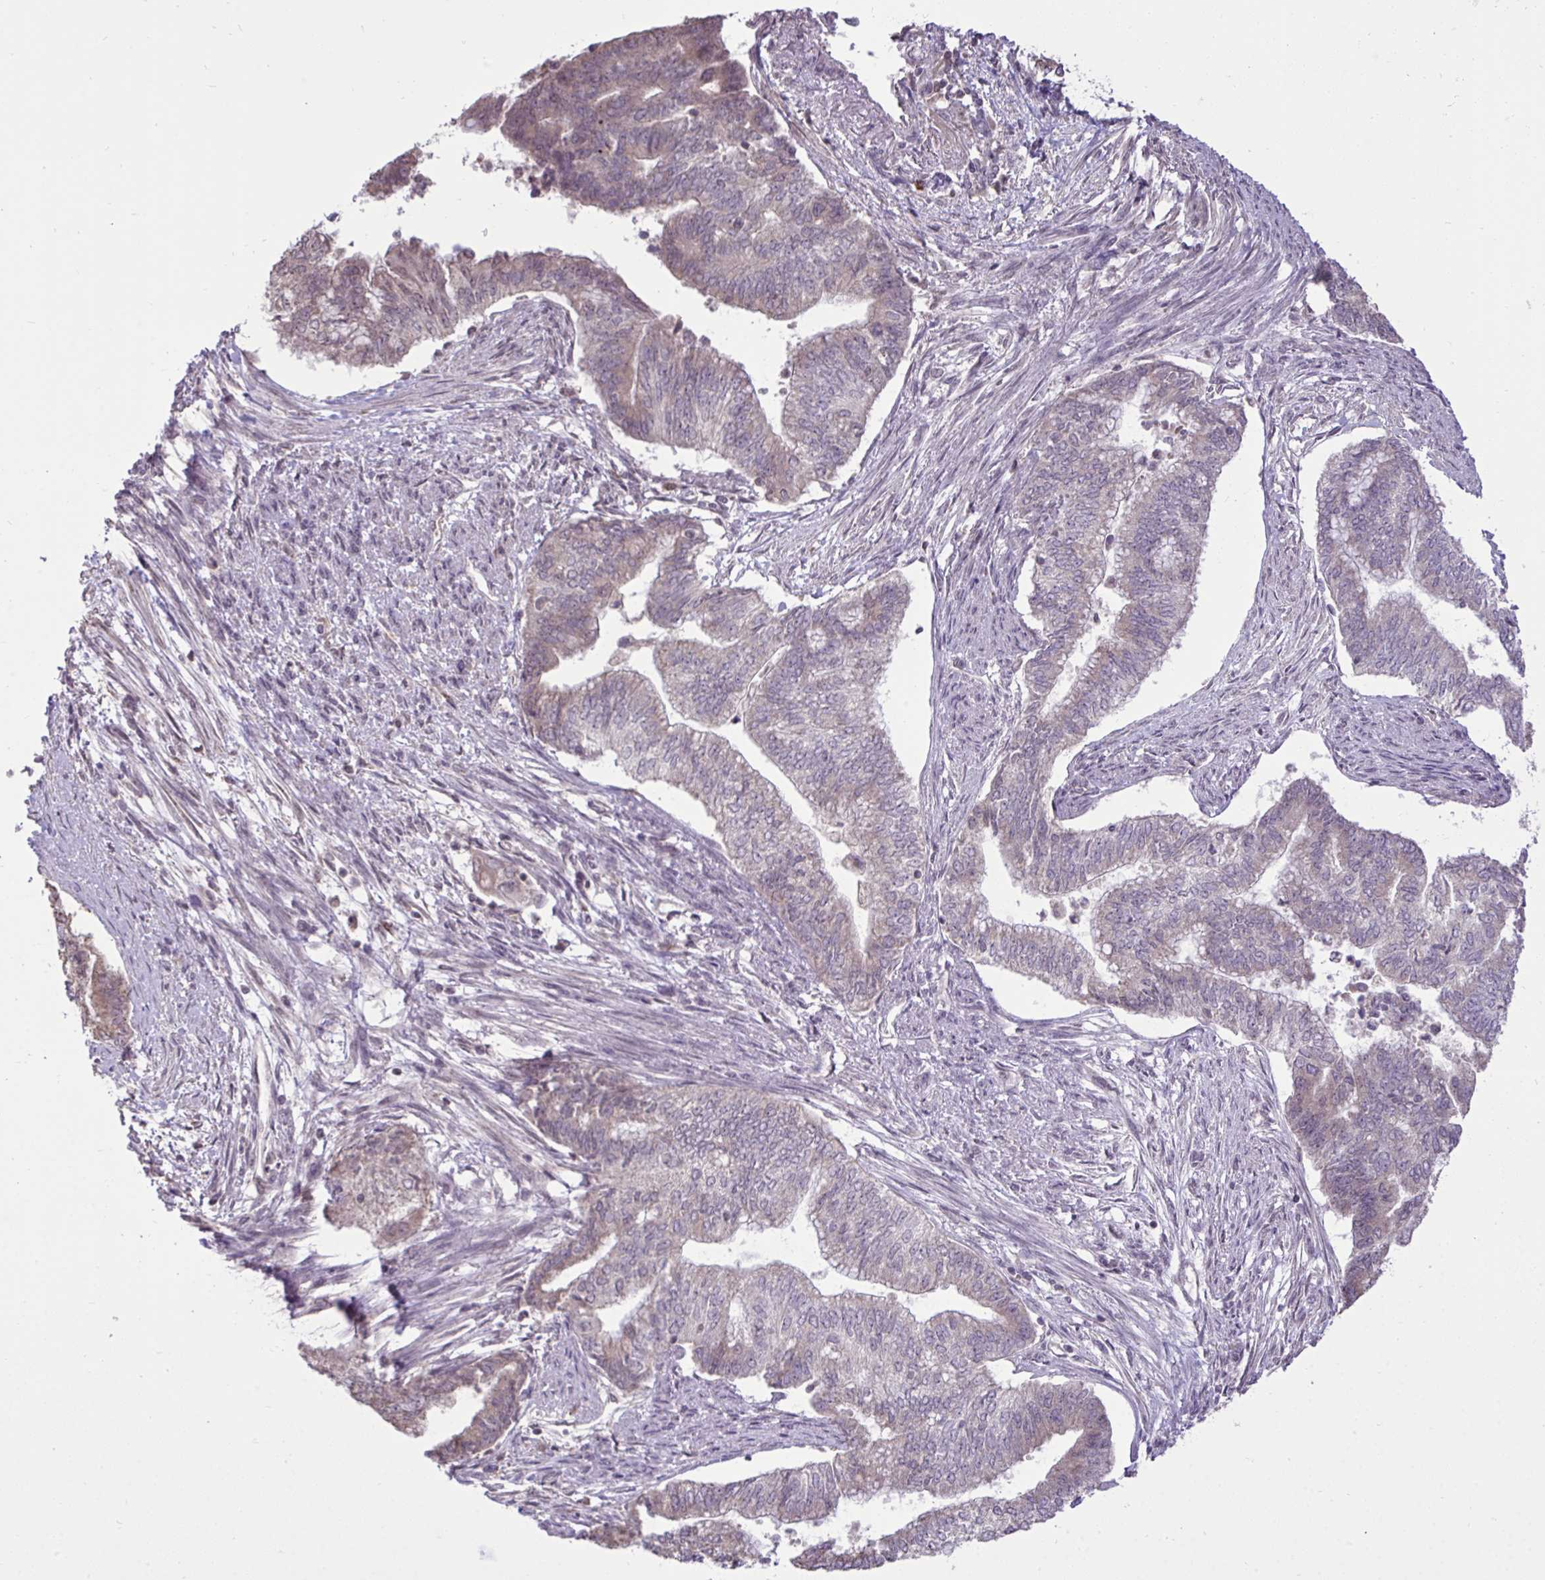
{"staining": {"intensity": "weak", "quantity": "<25%", "location": "cytoplasmic/membranous"}, "tissue": "endometrial cancer", "cell_type": "Tumor cells", "image_type": "cancer", "snomed": [{"axis": "morphology", "description": "Adenocarcinoma, NOS"}, {"axis": "topography", "description": "Endometrium"}], "caption": "A high-resolution photomicrograph shows immunohistochemistry (IHC) staining of endometrial cancer (adenocarcinoma), which reveals no significant staining in tumor cells. (DAB IHC, high magnification).", "gene": "CYP20A1", "patient": {"sex": "female", "age": 65}}